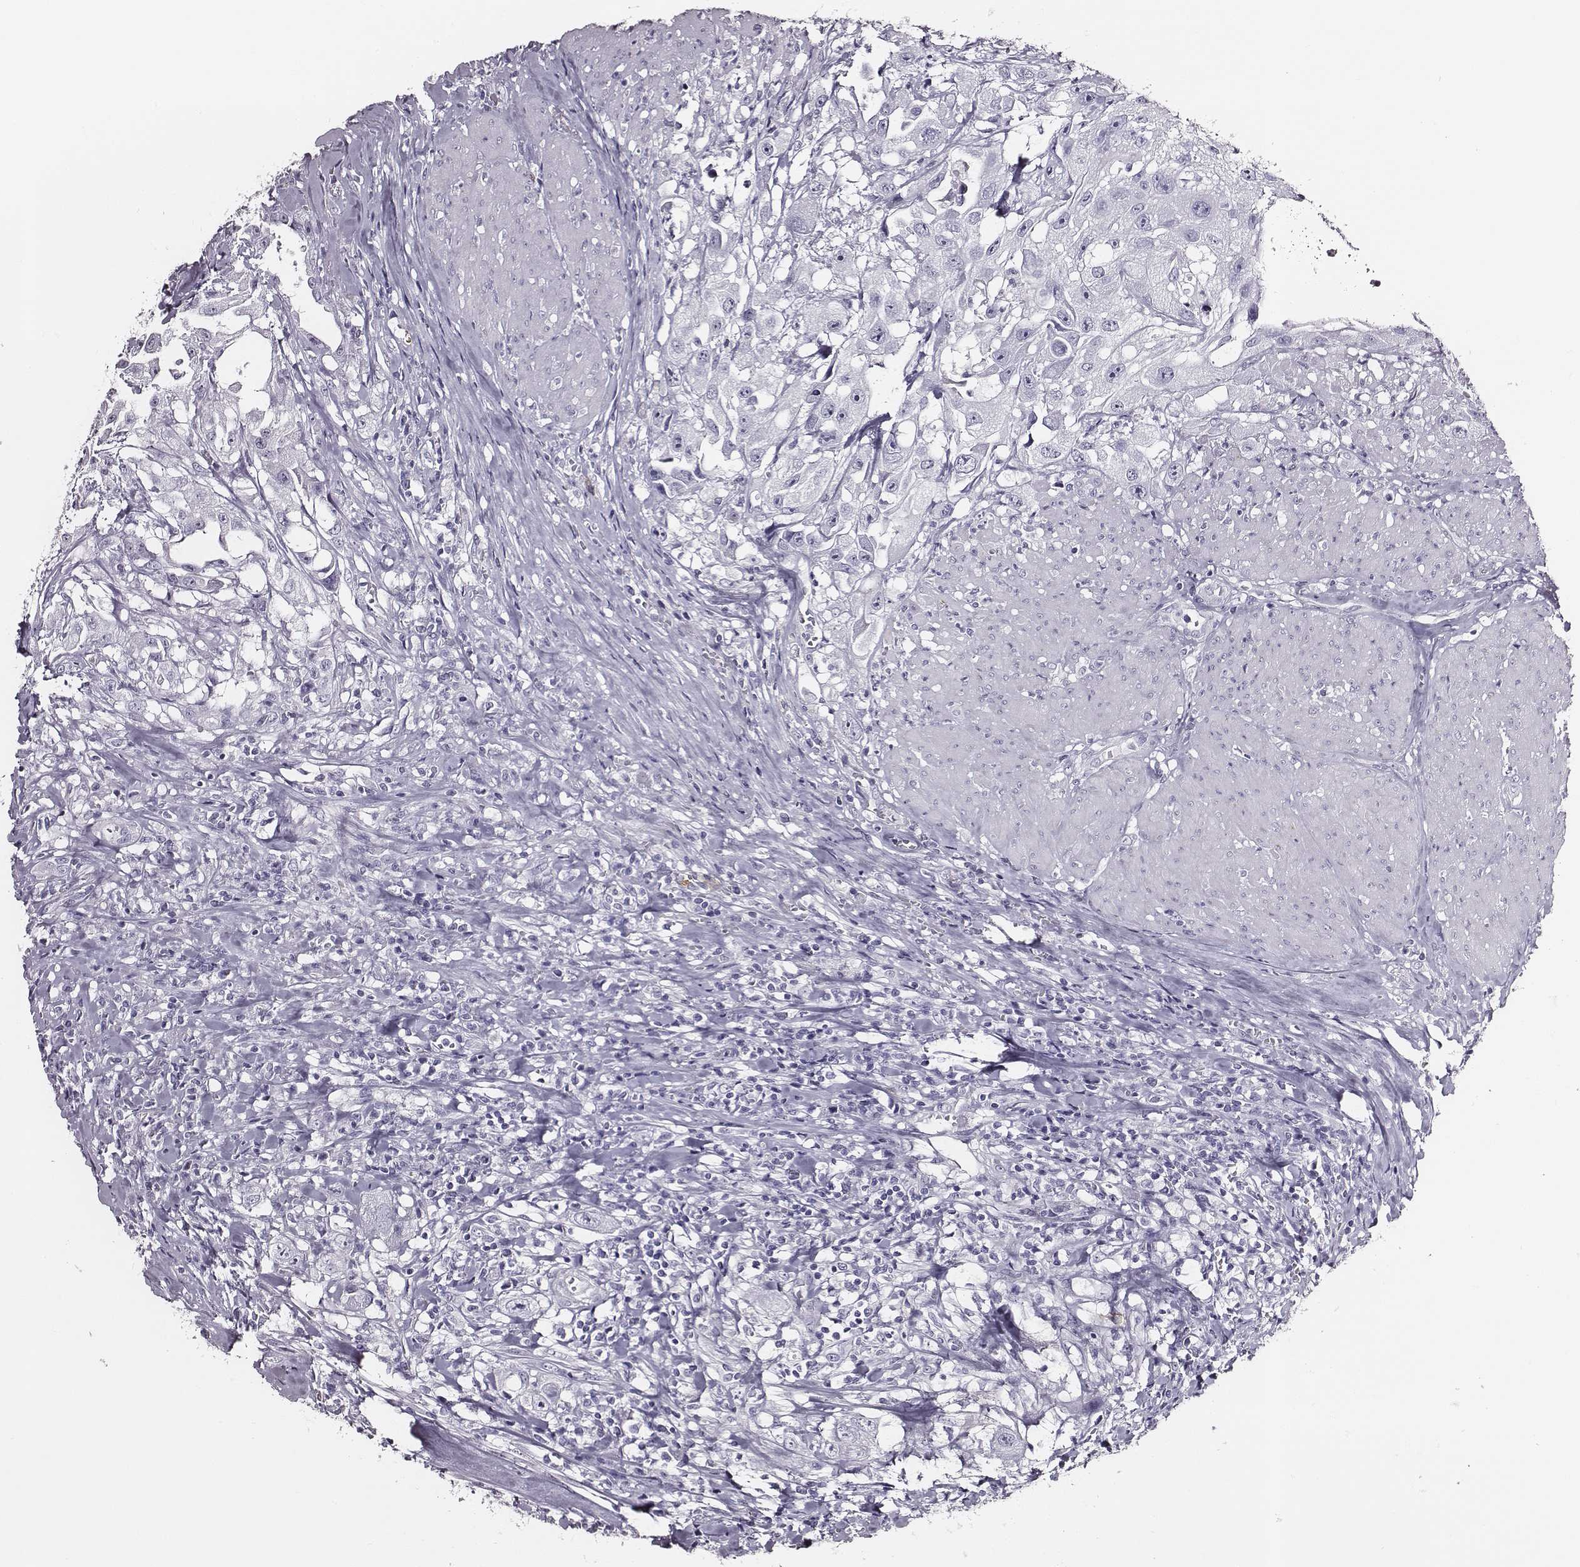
{"staining": {"intensity": "negative", "quantity": "none", "location": "none"}, "tissue": "urothelial cancer", "cell_type": "Tumor cells", "image_type": "cancer", "snomed": [{"axis": "morphology", "description": "Urothelial carcinoma, High grade"}, {"axis": "topography", "description": "Urinary bladder"}], "caption": "Histopathology image shows no significant protein positivity in tumor cells of urothelial carcinoma (high-grade).", "gene": "DPEP1", "patient": {"sex": "male", "age": 79}}